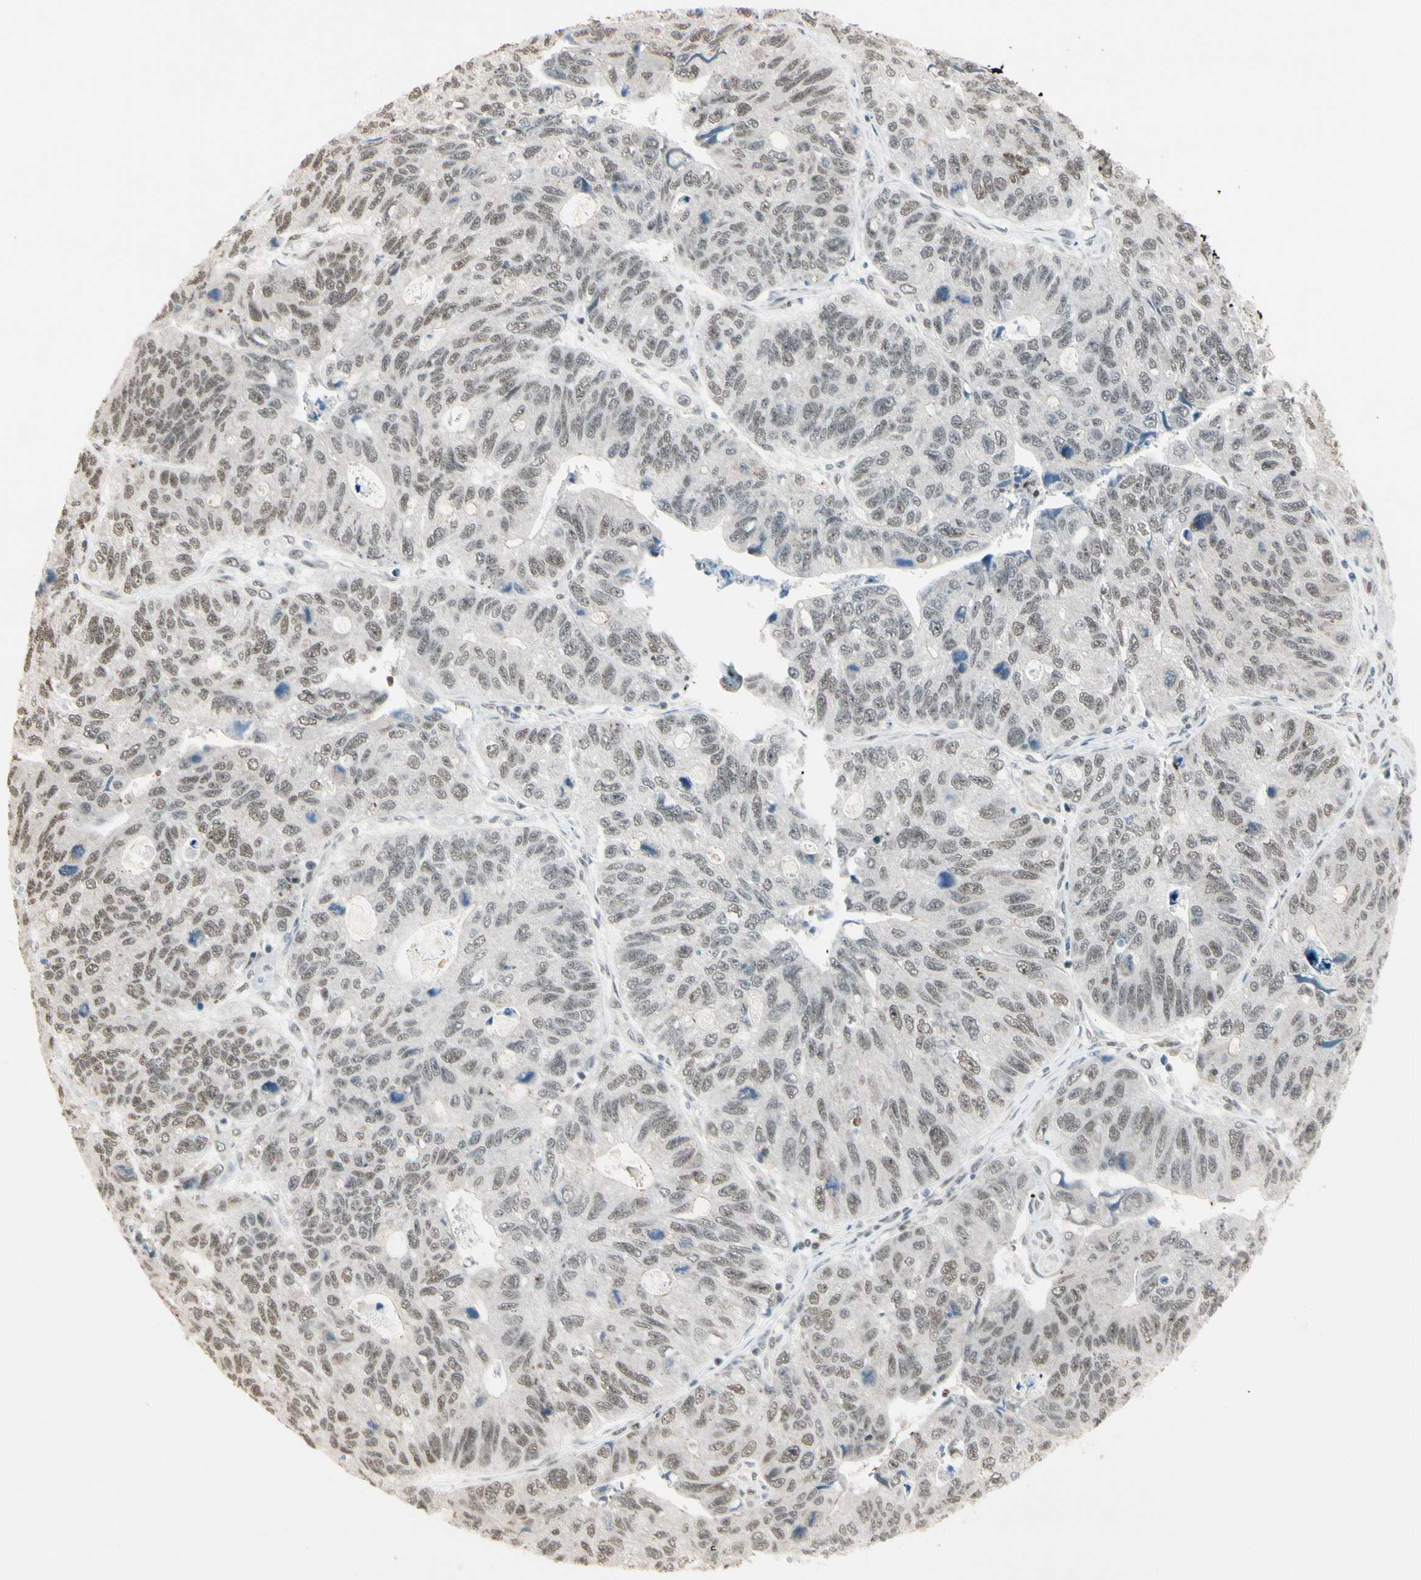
{"staining": {"intensity": "moderate", "quantity": ">75%", "location": "nuclear"}, "tissue": "stomach cancer", "cell_type": "Tumor cells", "image_type": "cancer", "snomed": [{"axis": "morphology", "description": "Adenocarcinoma, NOS"}, {"axis": "topography", "description": "Stomach"}], "caption": "Stomach adenocarcinoma tissue displays moderate nuclear expression in about >75% of tumor cells, visualized by immunohistochemistry. (Brightfield microscopy of DAB IHC at high magnification).", "gene": "CHAMP1", "patient": {"sex": "male", "age": 59}}